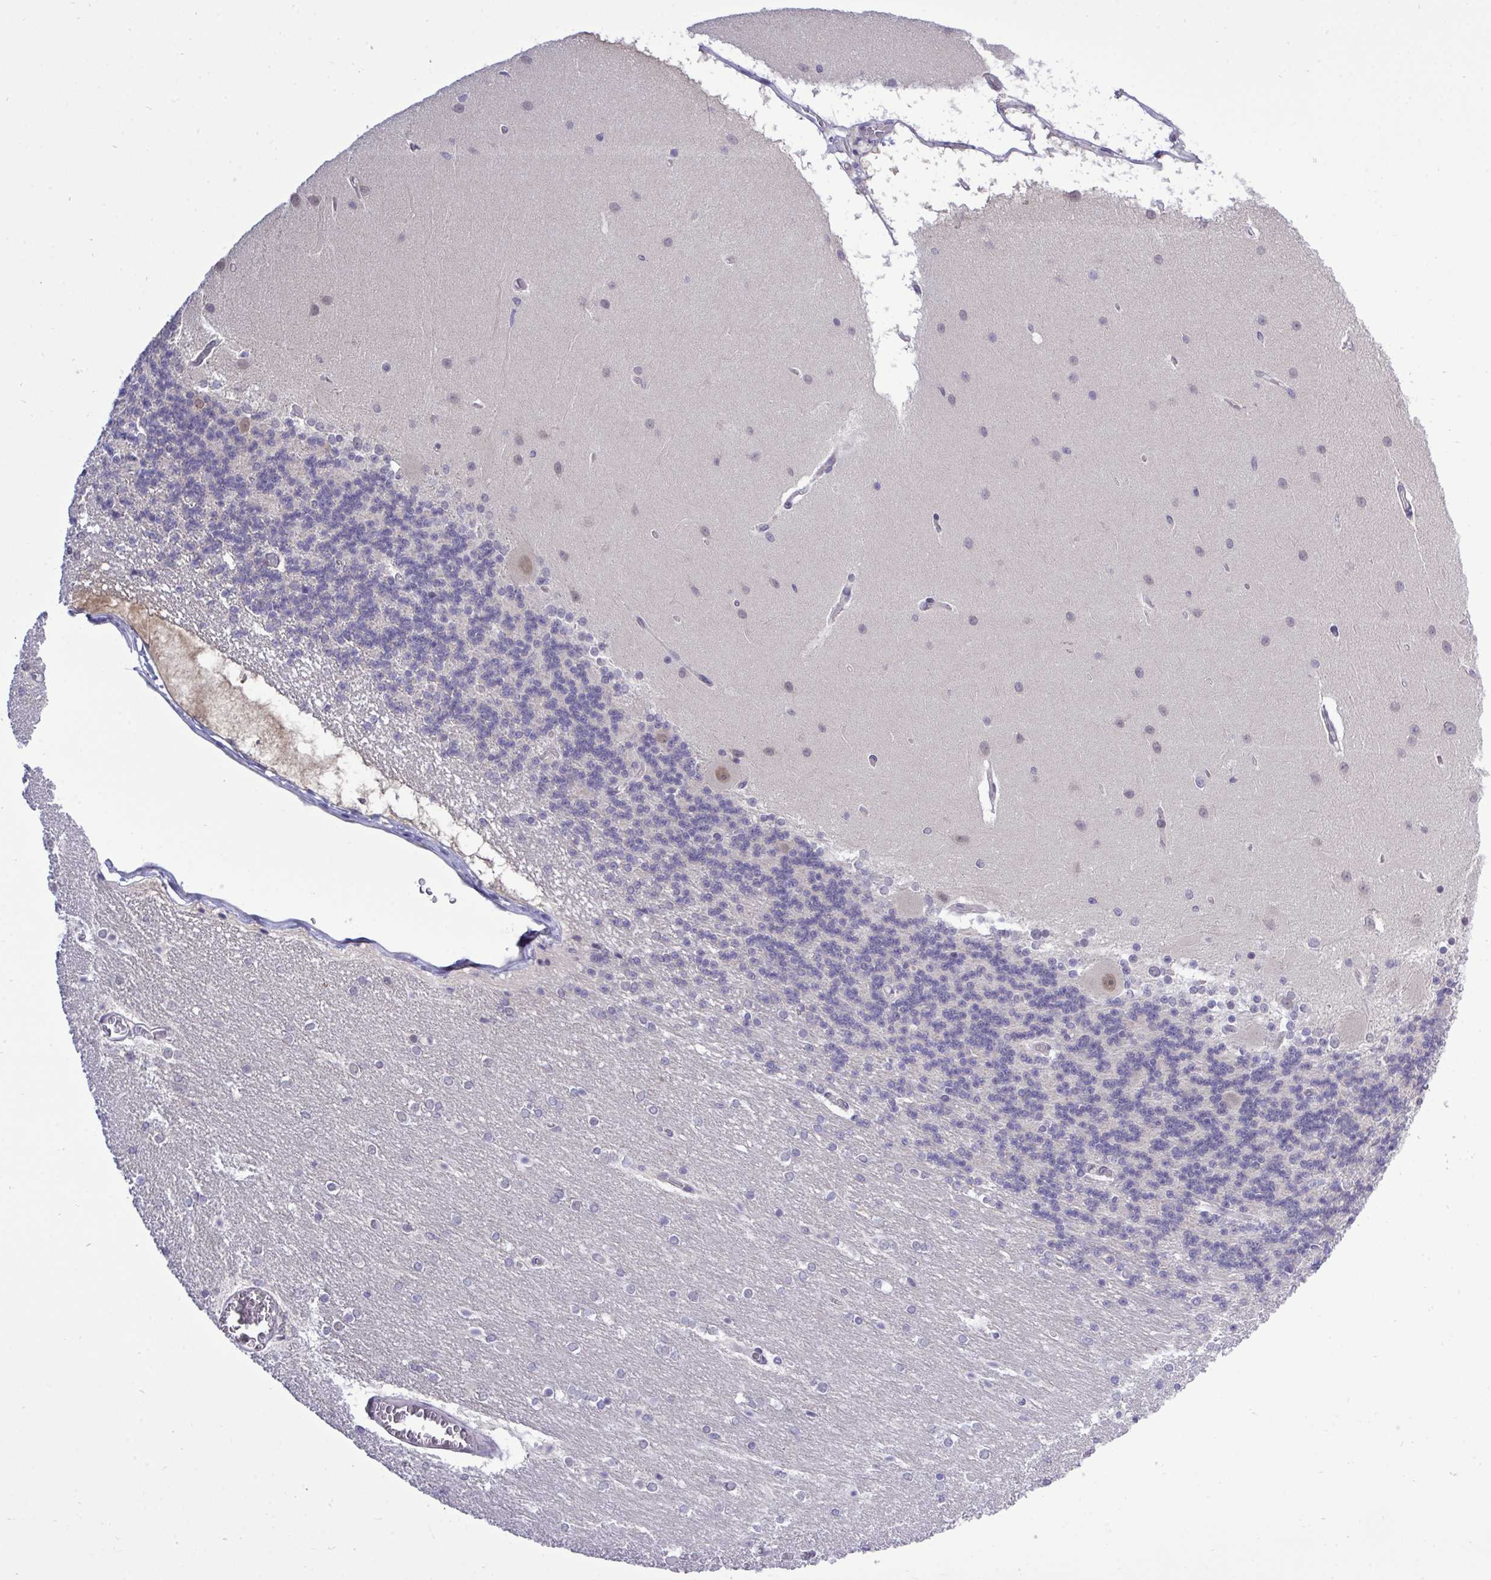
{"staining": {"intensity": "negative", "quantity": "none", "location": "none"}, "tissue": "cerebellum", "cell_type": "Cells in granular layer", "image_type": "normal", "snomed": [{"axis": "morphology", "description": "Normal tissue, NOS"}, {"axis": "topography", "description": "Cerebellum"}], "caption": "Immunohistochemistry (IHC) of unremarkable cerebellum exhibits no positivity in cells in granular layer. (Stains: DAB immunohistochemistry (IHC) with hematoxylin counter stain, Microscopy: brightfield microscopy at high magnification).", "gene": "ZNF444", "patient": {"sex": "female", "age": 54}}